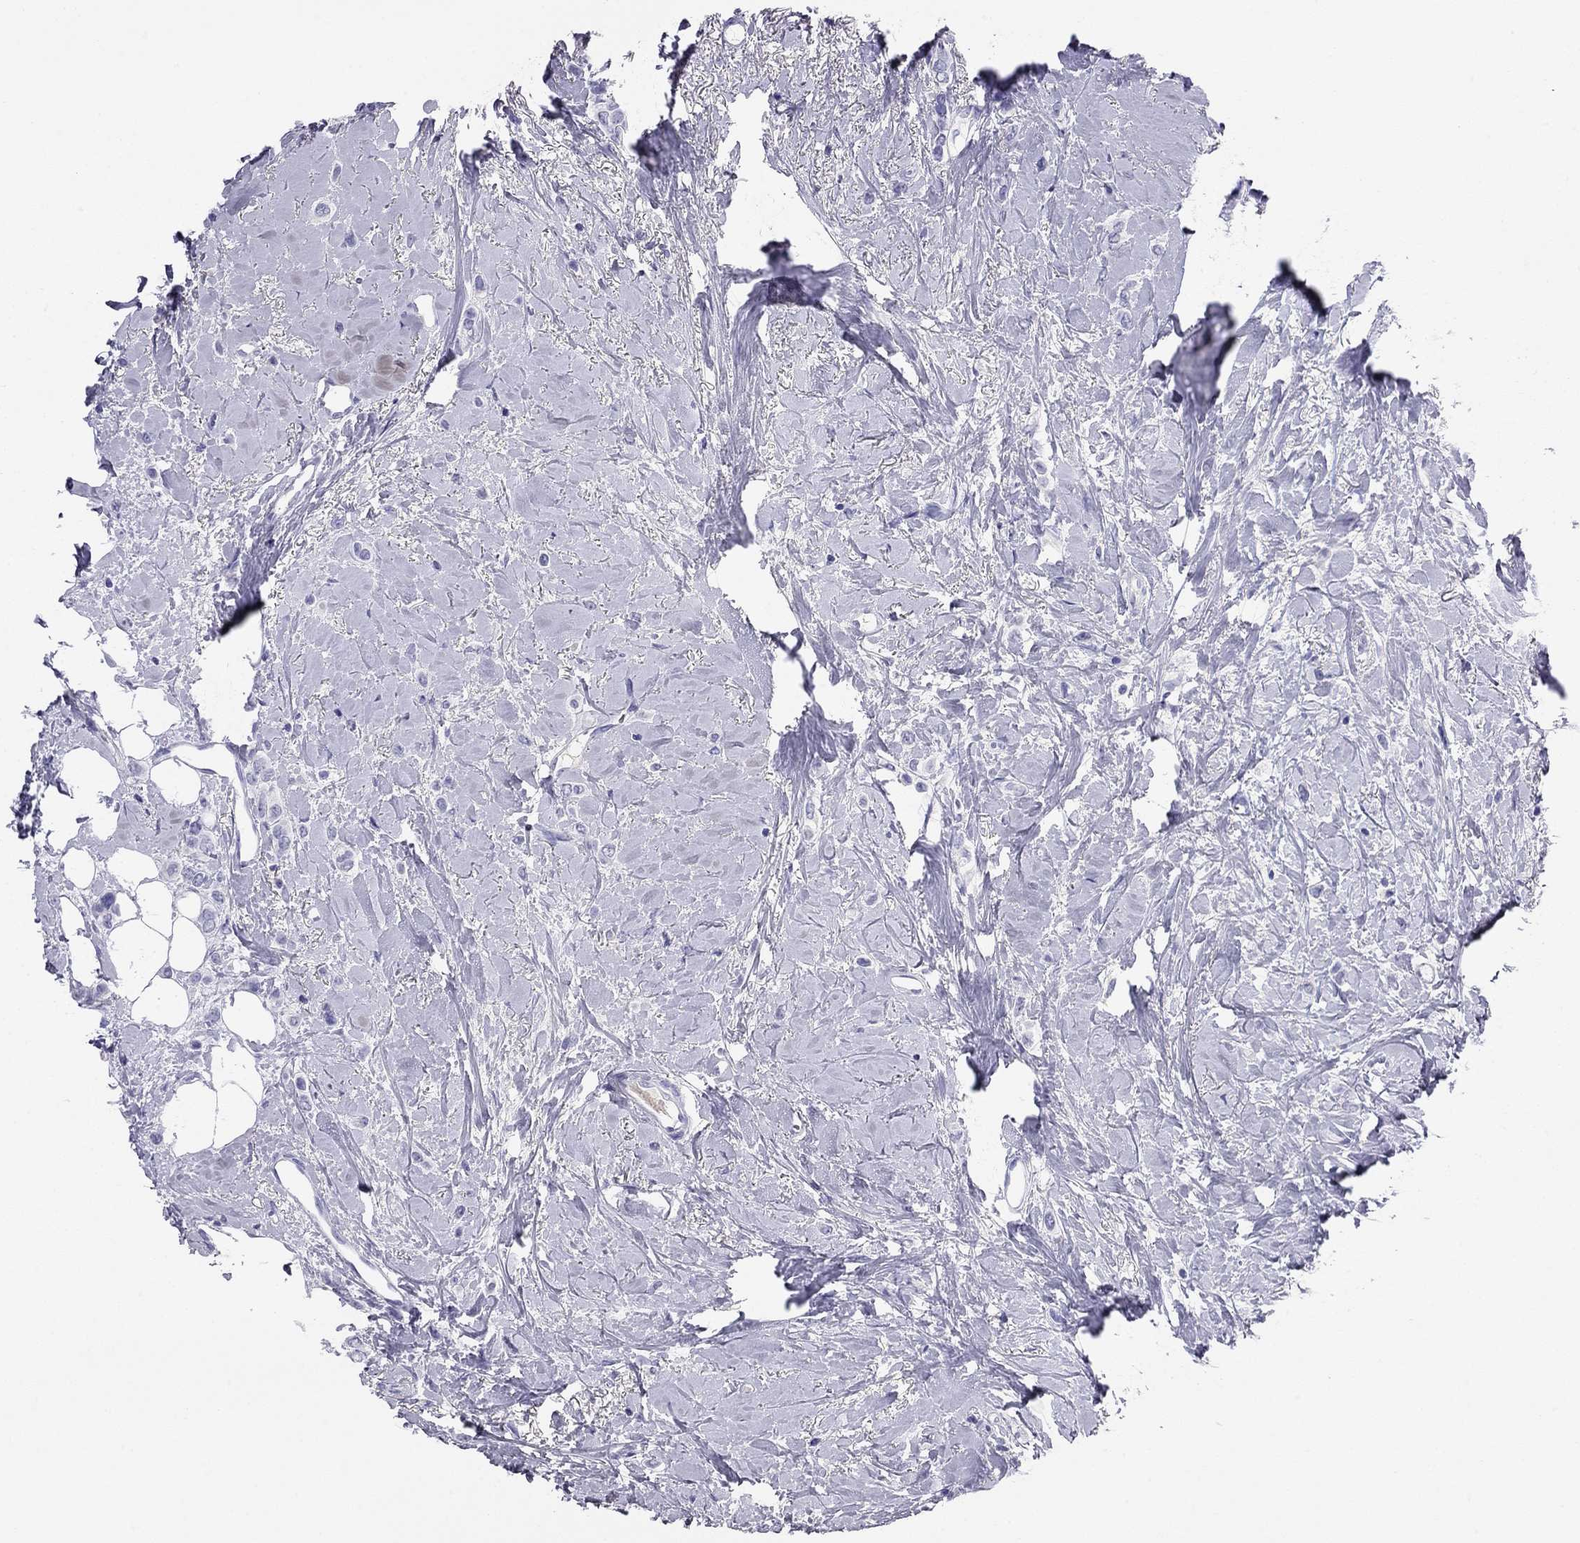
{"staining": {"intensity": "negative", "quantity": "none", "location": "none"}, "tissue": "breast cancer", "cell_type": "Tumor cells", "image_type": "cancer", "snomed": [{"axis": "morphology", "description": "Lobular carcinoma"}, {"axis": "topography", "description": "Breast"}], "caption": "The image shows no staining of tumor cells in breast lobular carcinoma. (DAB immunohistochemistry (IHC) with hematoxylin counter stain).", "gene": "ODF4", "patient": {"sex": "female", "age": 66}}